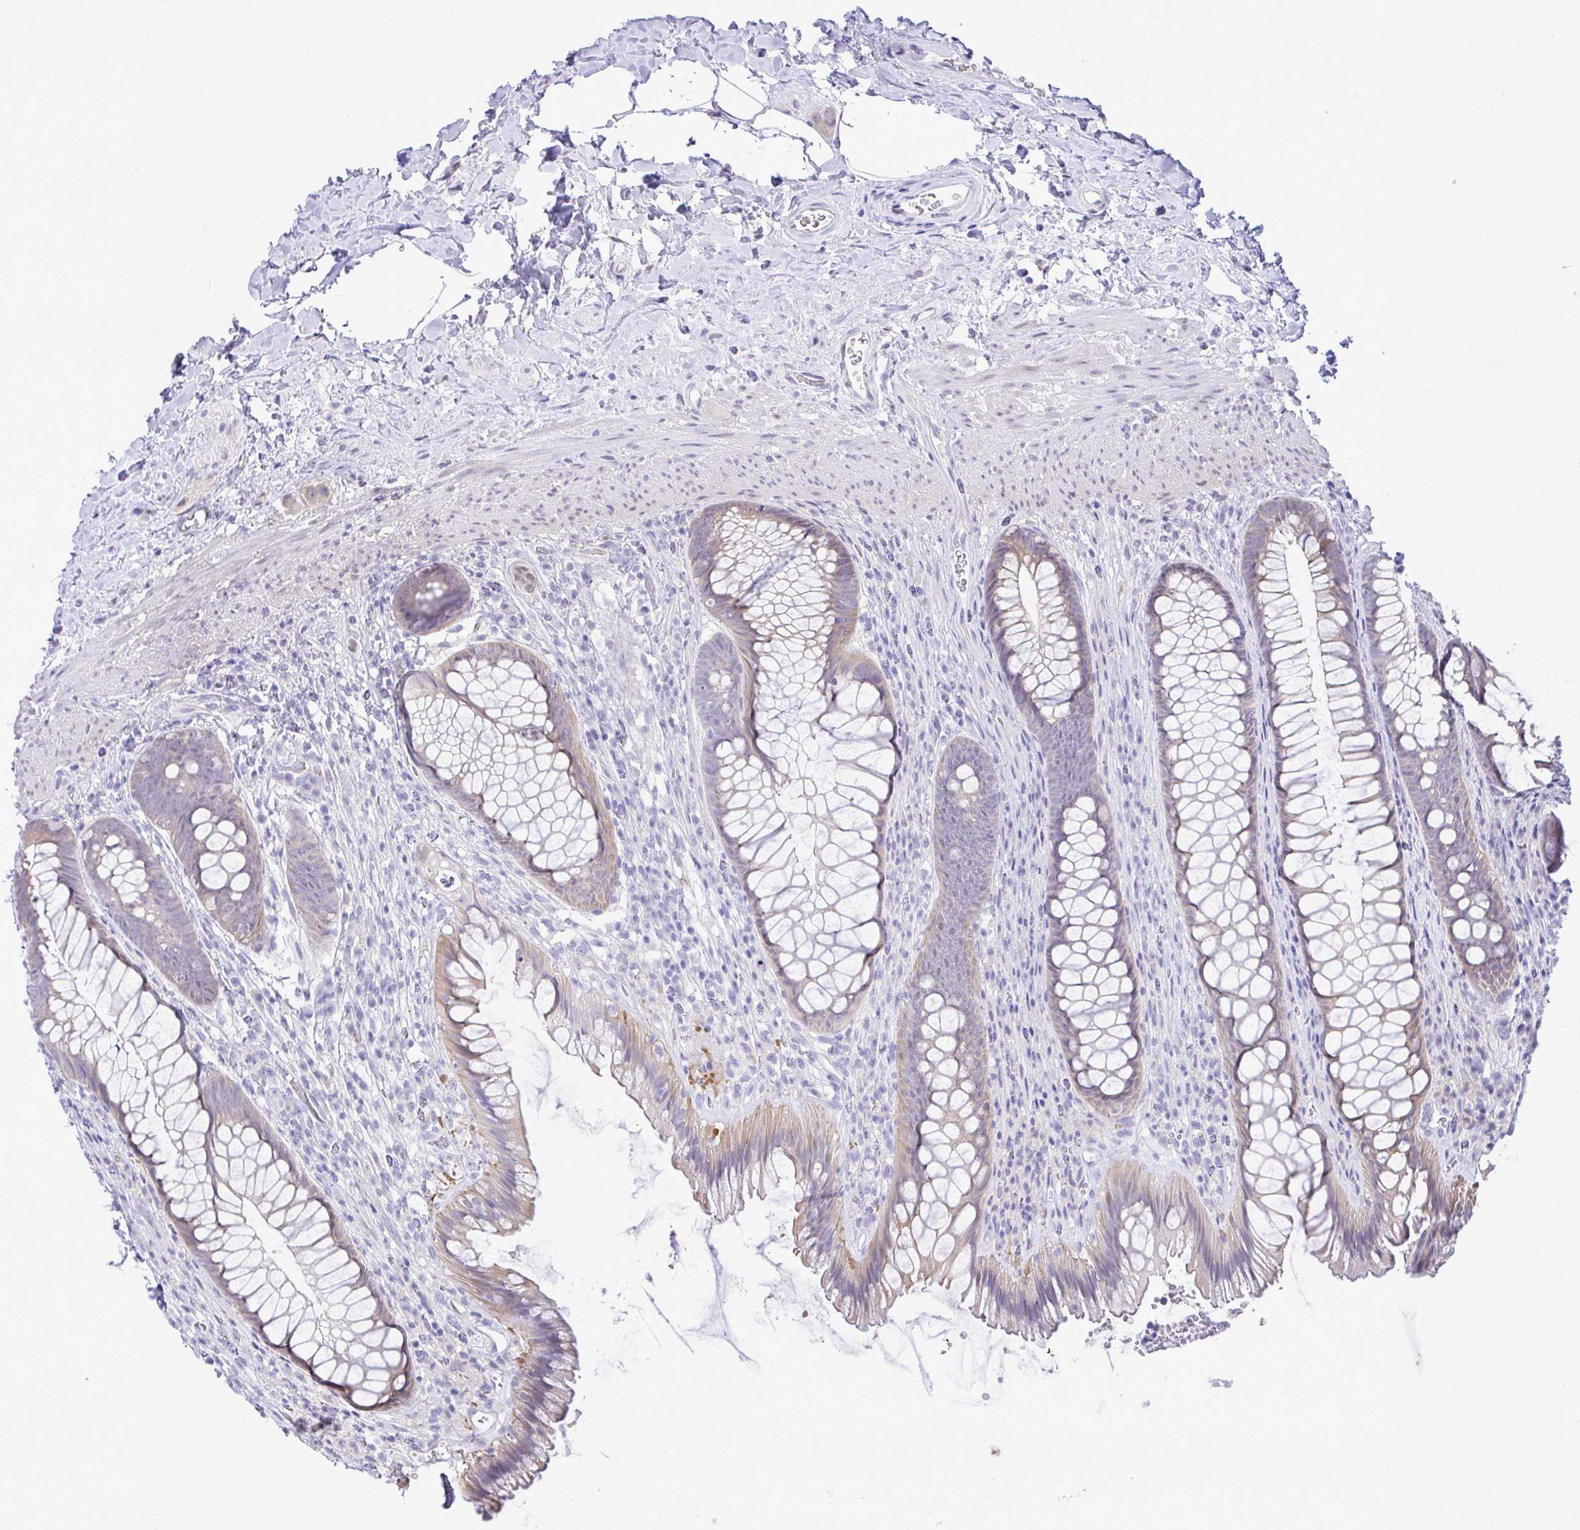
{"staining": {"intensity": "weak", "quantity": "25%-75%", "location": "cytoplasmic/membranous"}, "tissue": "rectum", "cell_type": "Glandular cells", "image_type": "normal", "snomed": [{"axis": "morphology", "description": "Normal tissue, NOS"}, {"axis": "topography", "description": "Rectum"}], "caption": "The micrograph exhibits staining of normal rectum, revealing weak cytoplasmic/membranous protein expression (brown color) within glandular cells. The staining was performed using DAB to visualize the protein expression in brown, while the nuclei were stained in blue with hematoxylin (Magnification: 20x).", "gene": "ZNF485", "patient": {"sex": "male", "age": 53}}